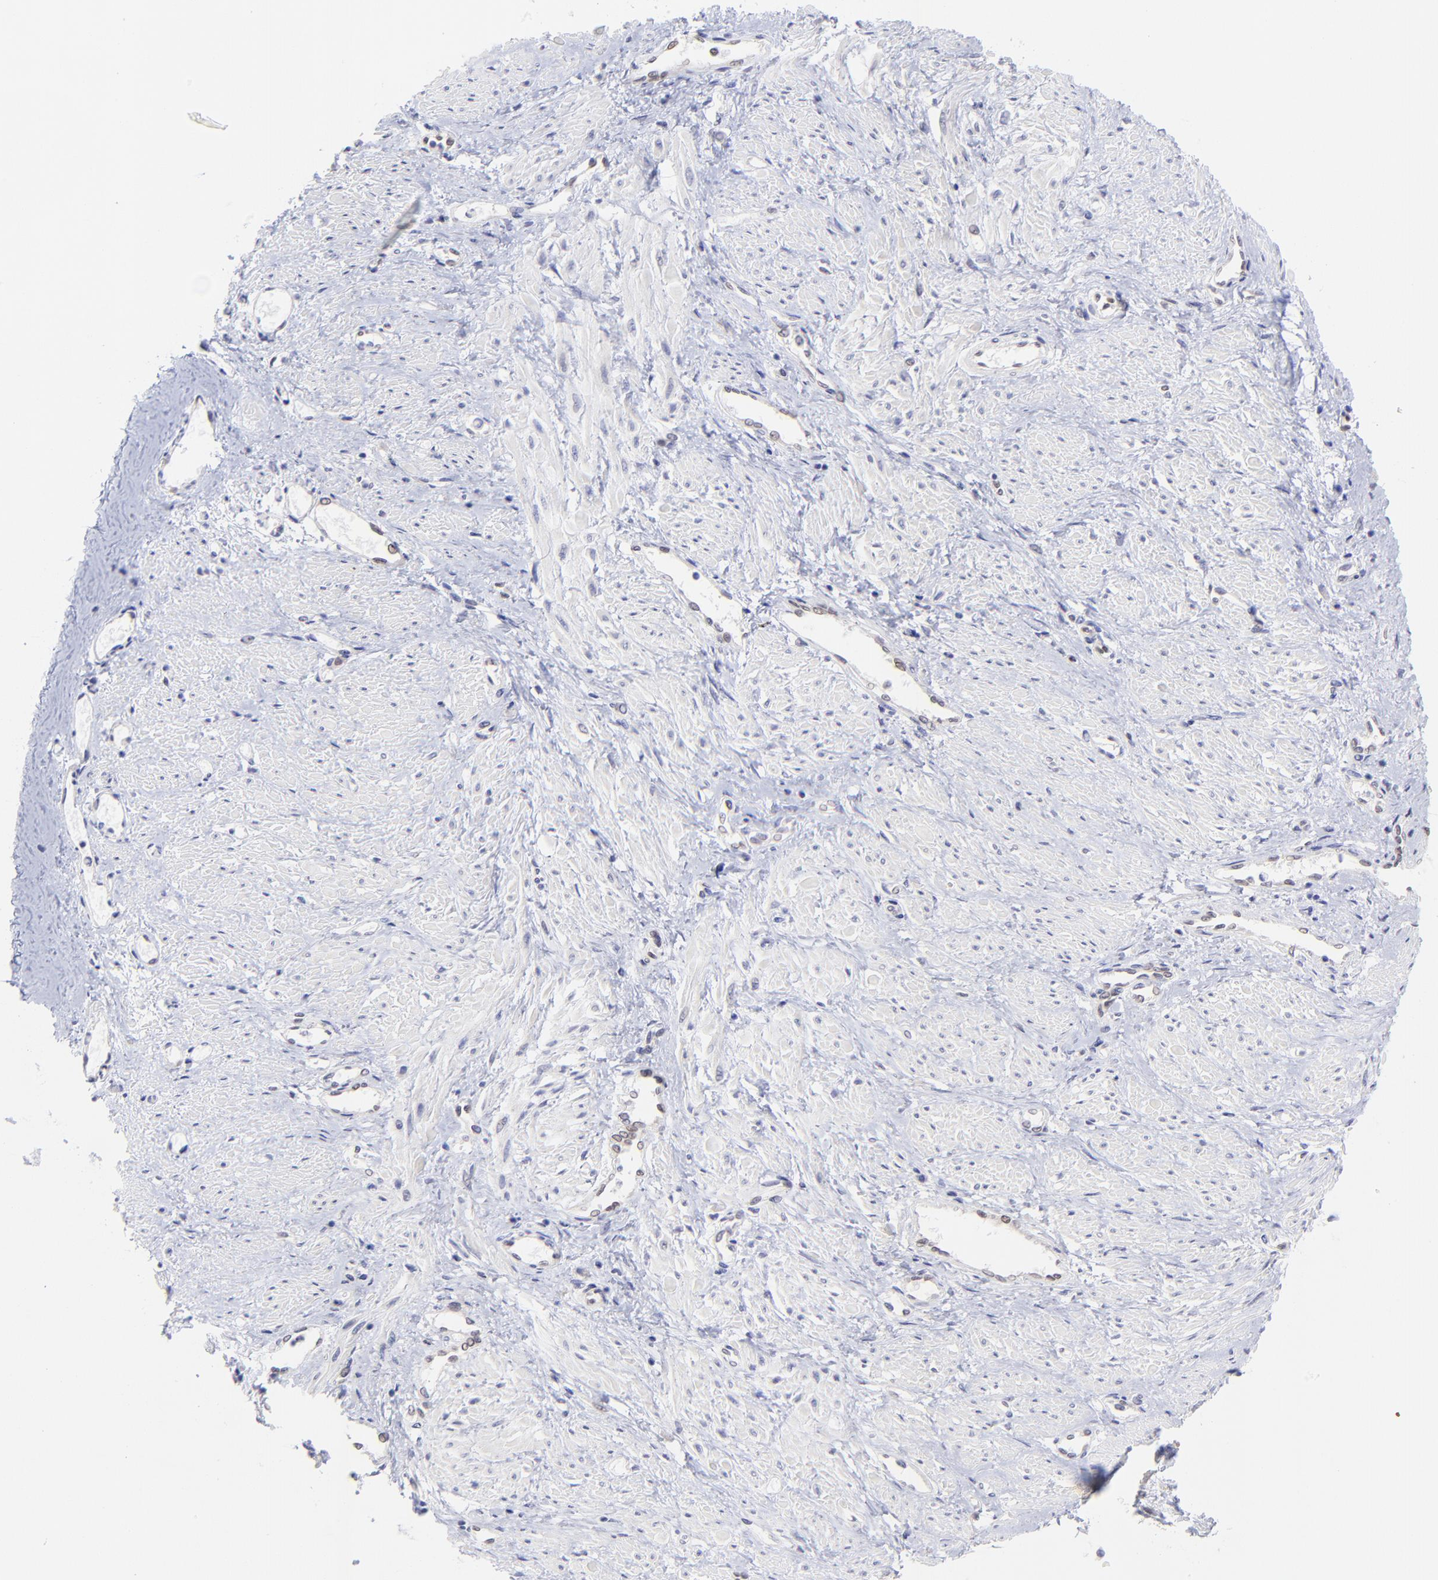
{"staining": {"intensity": "negative", "quantity": "none", "location": "none"}, "tissue": "smooth muscle", "cell_type": "Smooth muscle cells", "image_type": "normal", "snomed": [{"axis": "morphology", "description": "Normal tissue, NOS"}, {"axis": "topography", "description": "Smooth muscle"}, {"axis": "topography", "description": "Uterus"}], "caption": "IHC of benign human smooth muscle exhibits no expression in smooth muscle cells. The staining was performed using DAB (3,3'-diaminobenzidine) to visualize the protein expression in brown, while the nuclei were stained in blue with hematoxylin (Magnification: 20x).", "gene": "KLF4", "patient": {"sex": "female", "age": 39}}